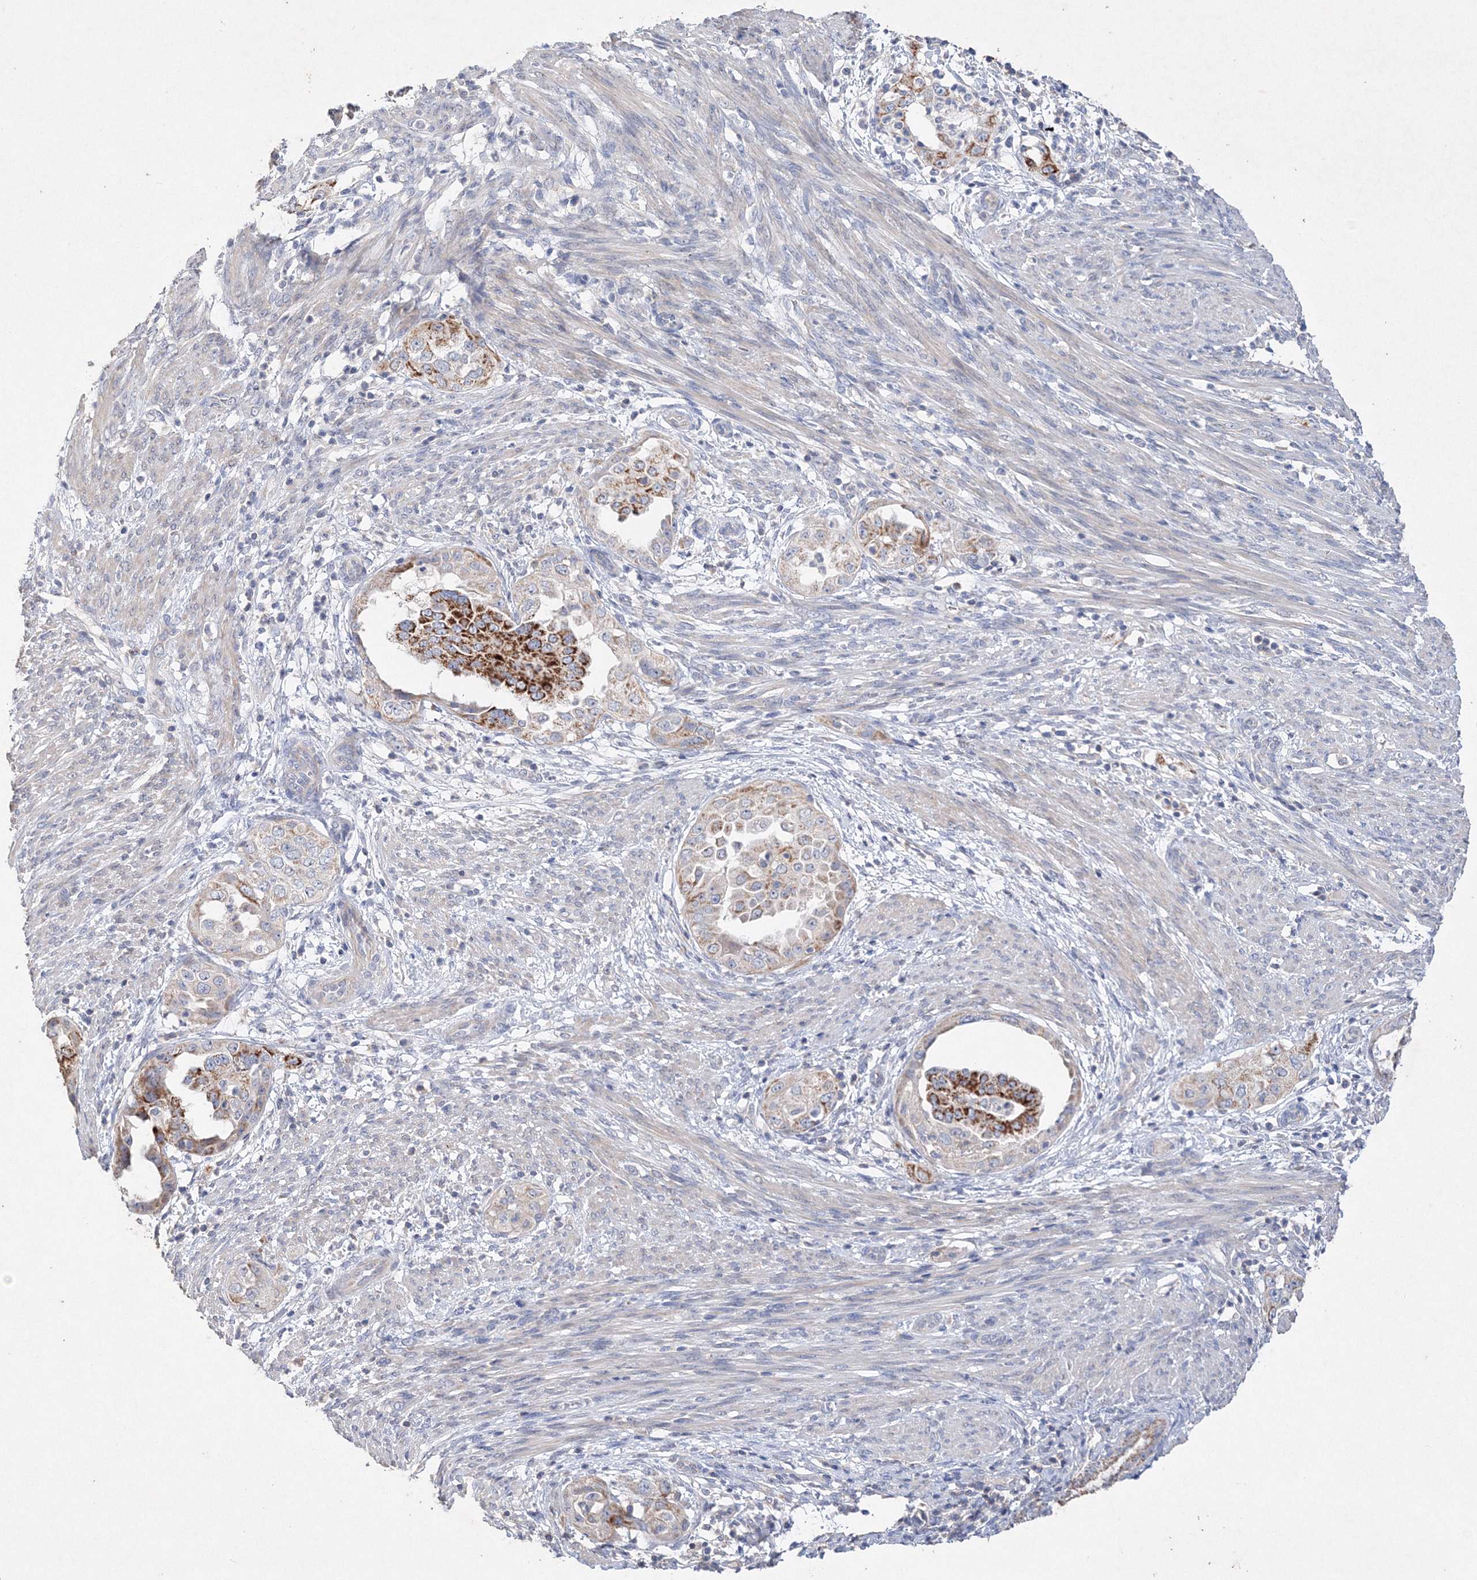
{"staining": {"intensity": "strong", "quantity": "25%-75%", "location": "cytoplasmic/membranous"}, "tissue": "endometrial cancer", "cell_type": "Tumor cells", "image_type": "cancer", "snomed": [{"axis": "morphology", "description": "Adenocarcinoma, NOS"}, {"axis": "topography", "description": "Endometrium"}], "caption": "Brown immunohistochemical staining in human endometrial cancer (adenocarcinoma) shows strong cytoplasmic/membranous positivity in approximately 25%-75% of tumor cells. (DAB IHC, brown staining for protein, blue staining for nuclei).", "gene": "GLS", "patient": {"sex": "female", "age": 85}}